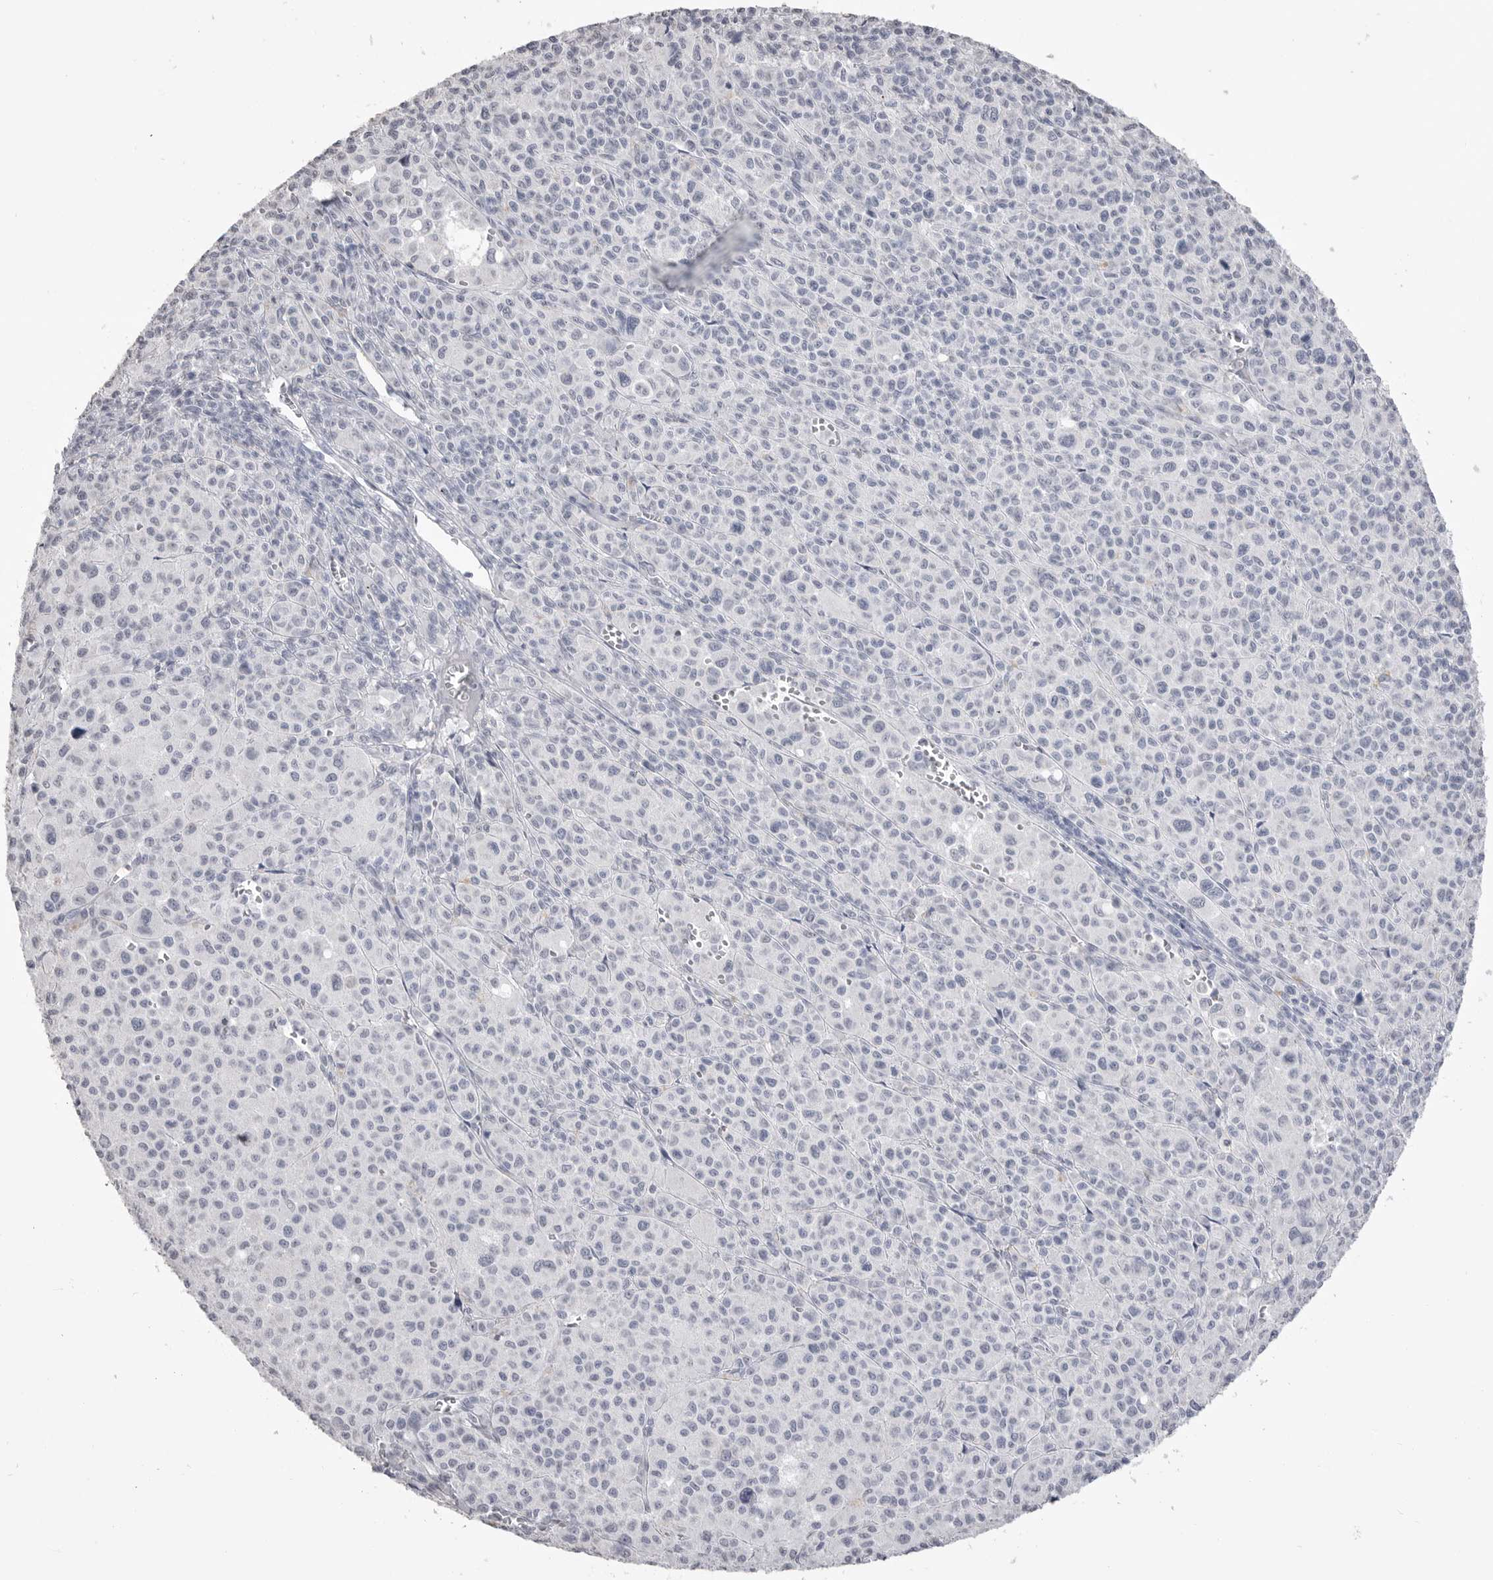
{"staining": {"intensity": "negative", "quantity": "none", "location": "none"}, "tissue": "melanoma", "cell_type": "Tumor cells", "image_type": "cancer", "snomed": [{"axis": "morphology", "description": "Malignant melanoma, Metastatic site"}, {"axis": "topography", "description": "Skin"}], "caption": "Tumor cells are negative for protein expression in human melanoma. Nuclei are stained in blue.", "gene": "ICAM5", "patient": {"sex": "female", "age": 74}}